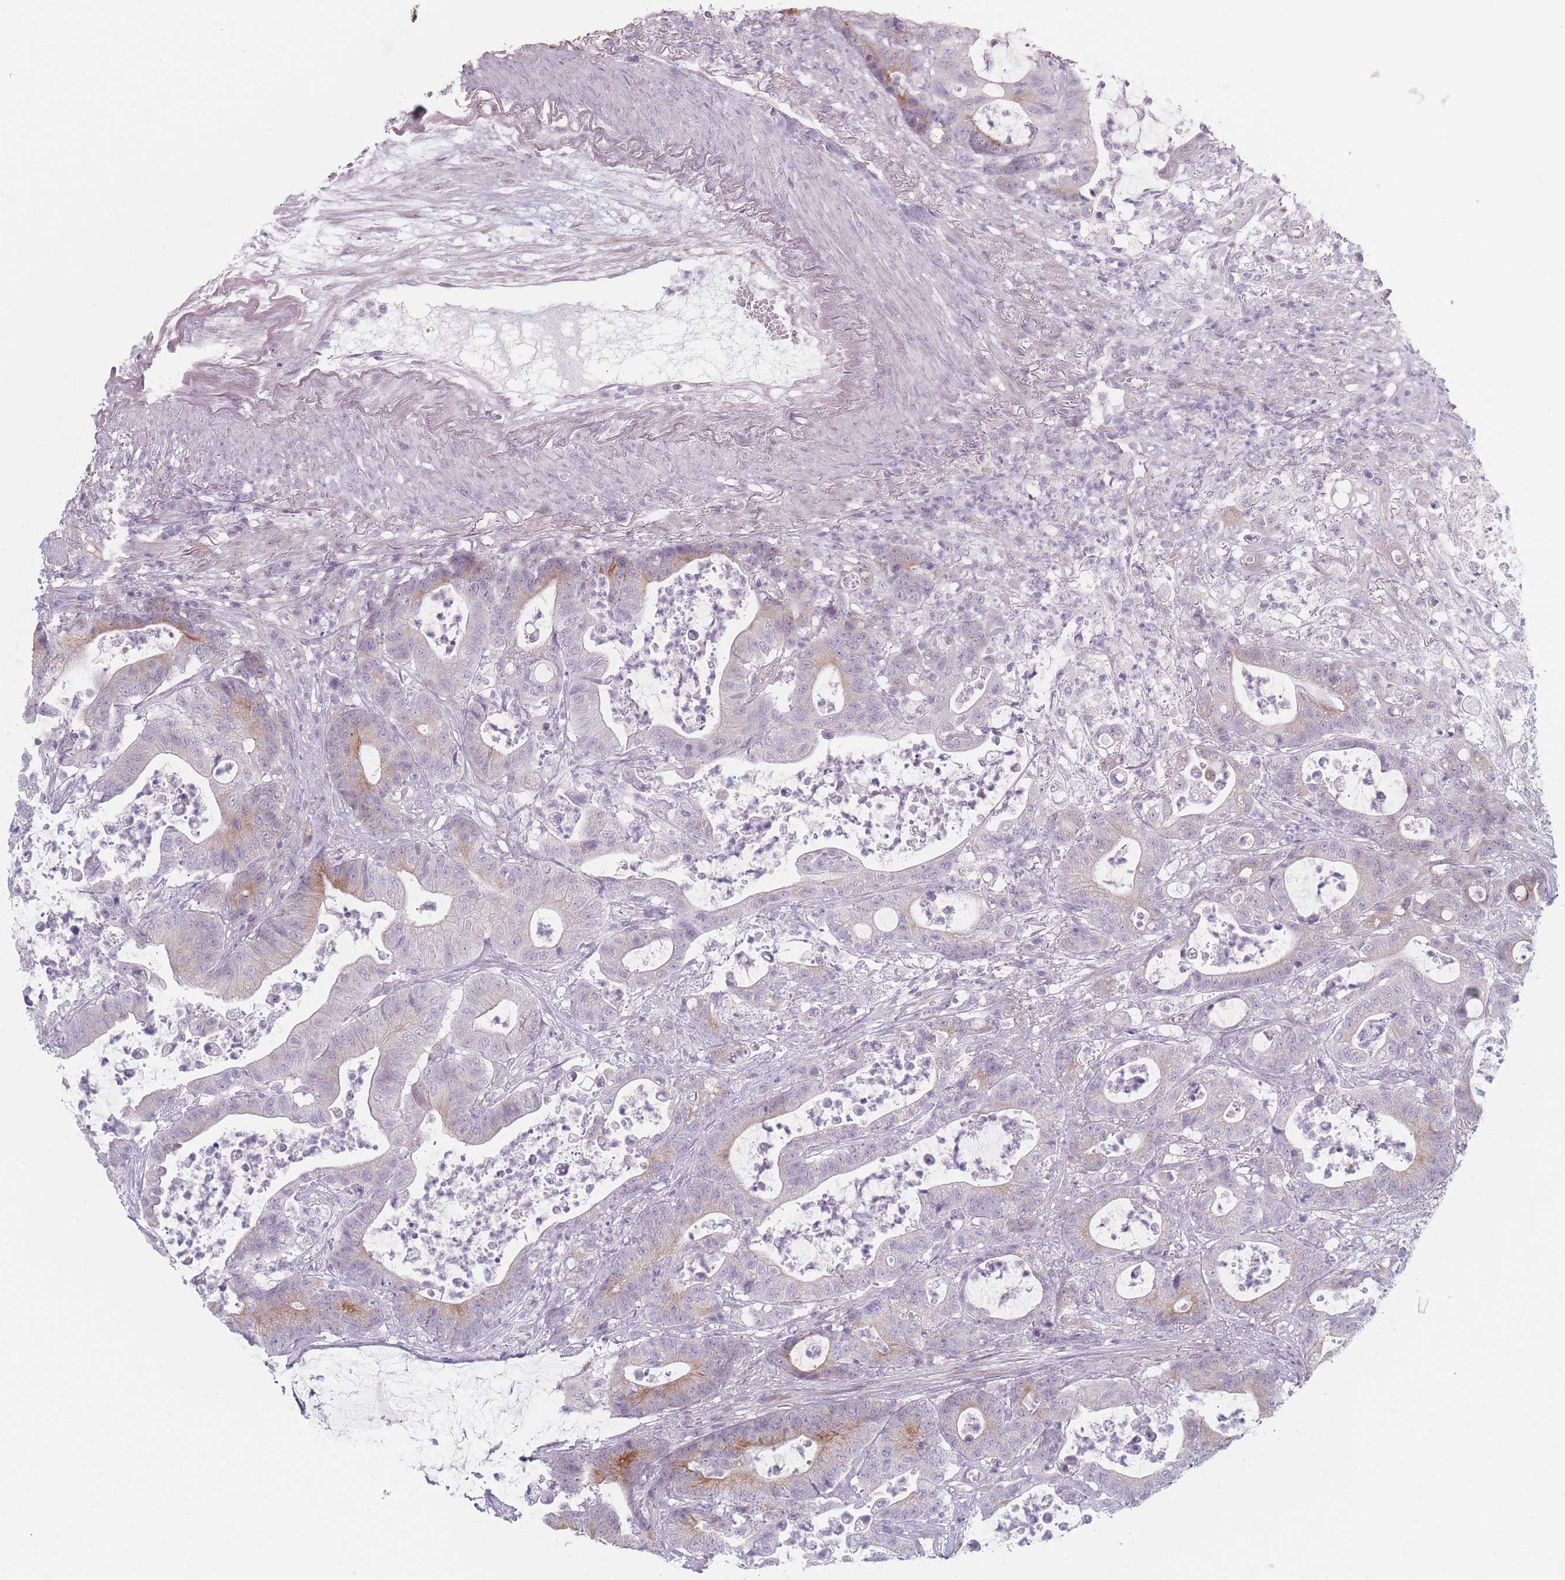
{"staining": {"intensity": "moderate", "quantity": "<25%", "location": "cytoplasmic/membranous"}, "tissue": "colorectal cancer", "cell_type": "Tumor cells", "image_type": "cancer", "snomed": [{"axis": "morphology", "description": "Adenocarcinoma, NOS"}, {"axis": "topography", "description": "Colon"}], "caption": "Human colorectal adenocarcinoma stained with a protein marker exhibits moderate staining in tumor cells.", "gene": "RNF4", "patient": {"sex": "female", "age": 84}}